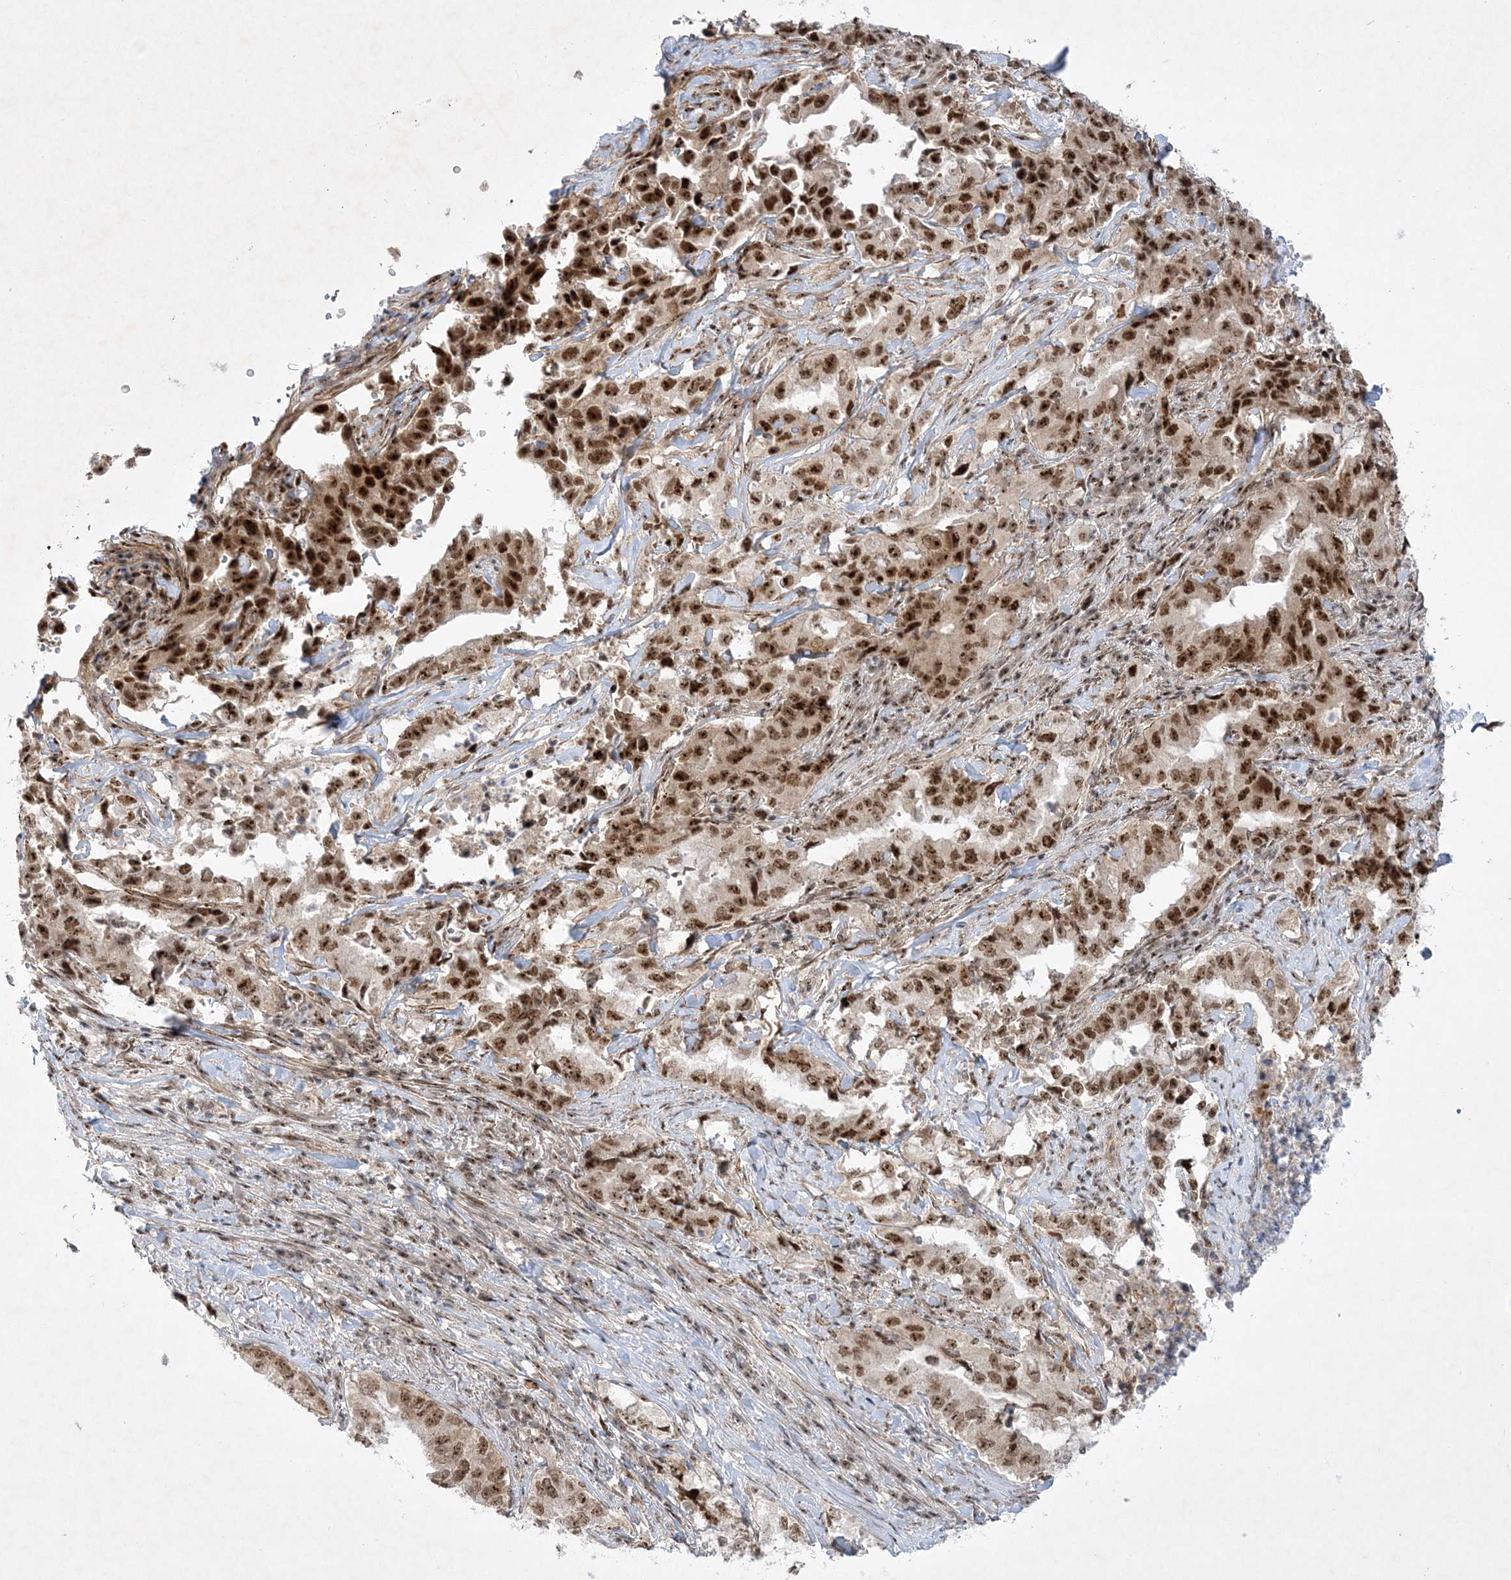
{"staining": {"intensity": "strong", "quantity": ">75%", "location": "cytoplasmic/membranous,nuclear"}, "tissue": "lung cancer", "cell_type": "Tumor cells", "image_type": "cancer", "snomed": [{"axis": "morphology", "description": "Adenocarcinoma, NOS"}, {"axis": "topography", "description": "Lung"}], "caption": "DAB immunohistochemical staining of lung adenocarcinoma shows strong cytoplasmic/membranous and nuclear protein staining in about >75% of tumor cells.", "gene": "NPM3", "patient": {"sex": "female", "age": 51}}